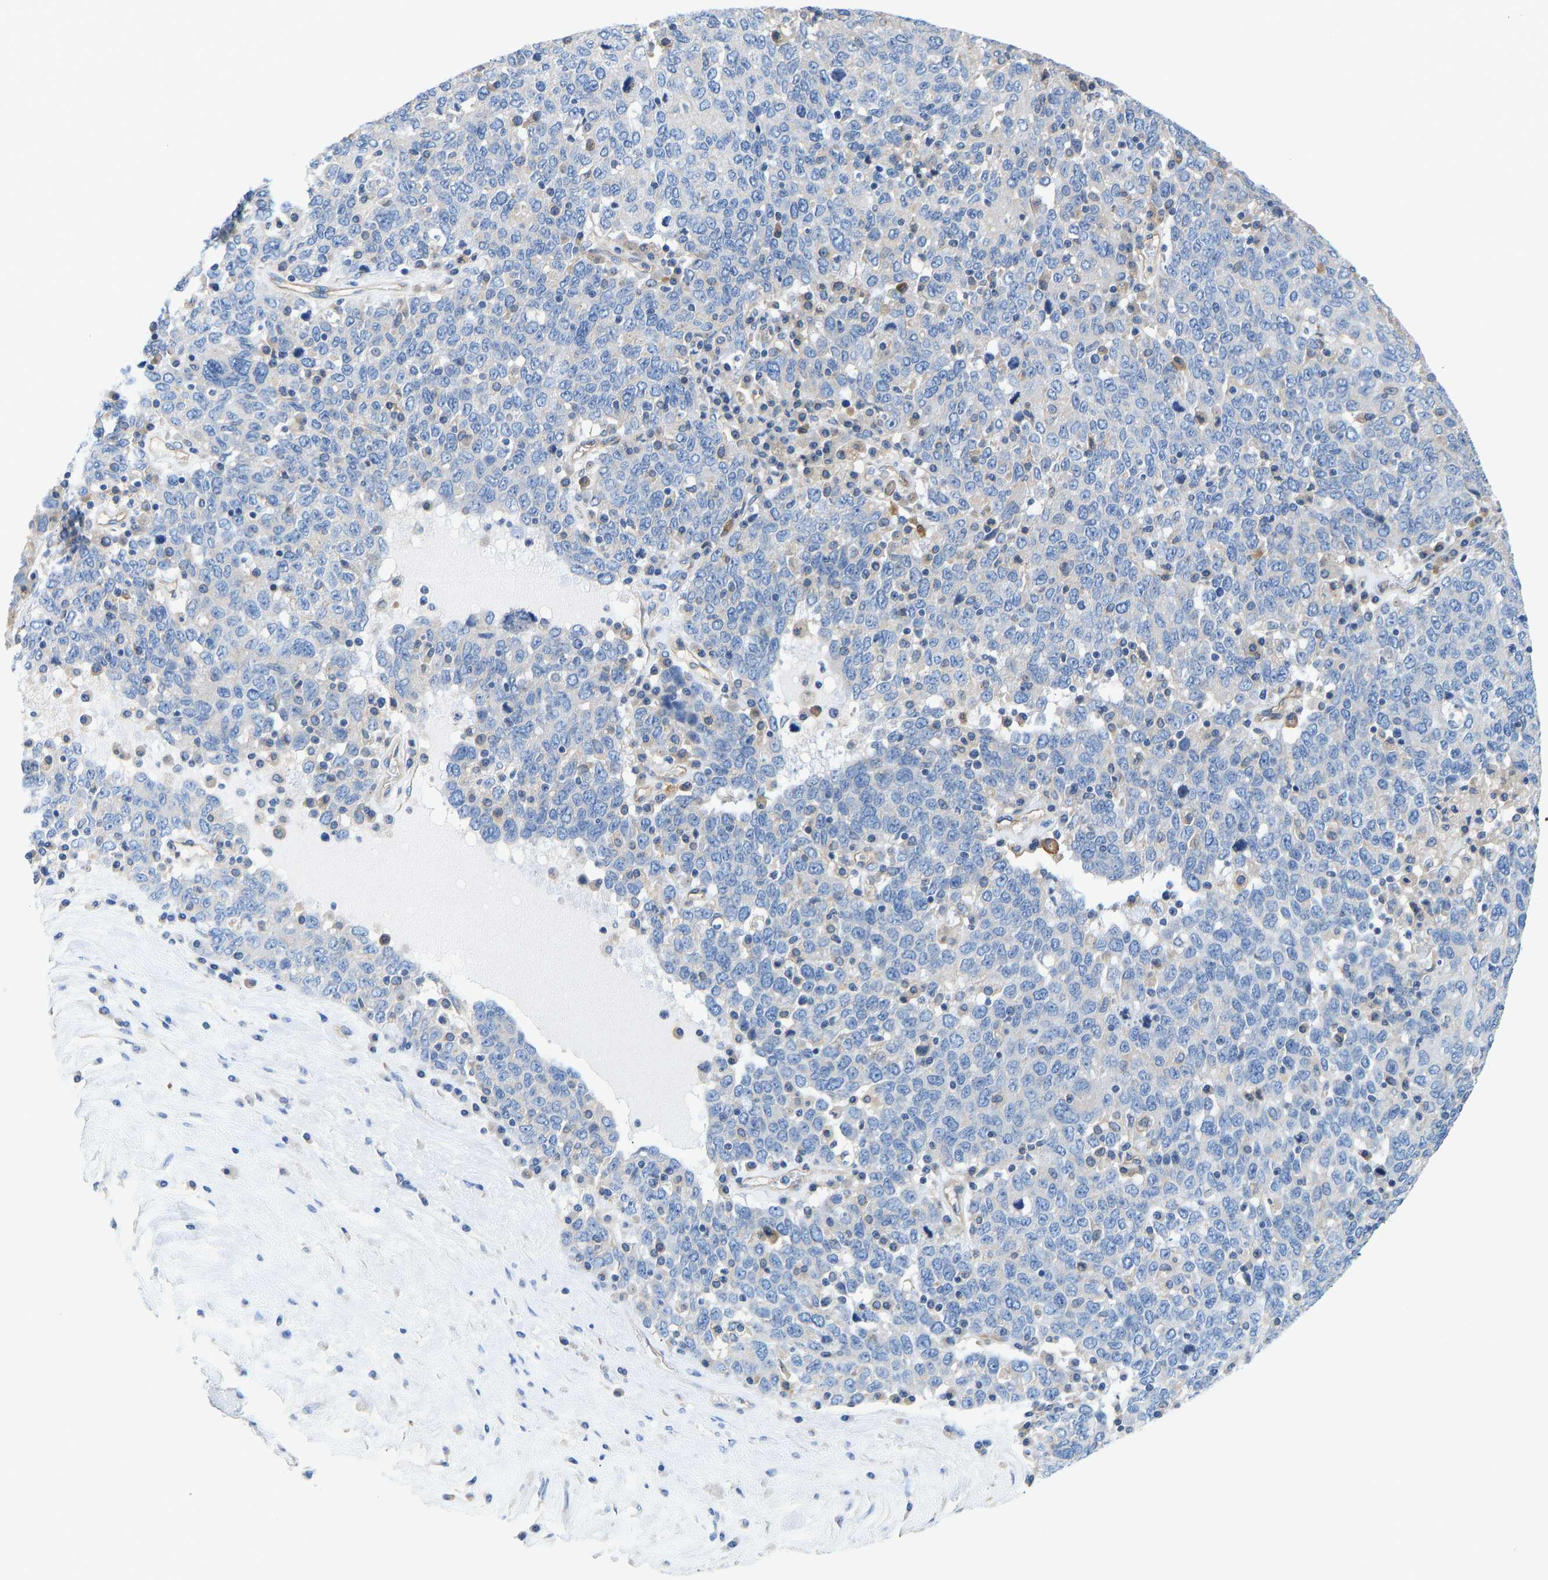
{"staining": {"intensity": "negative", "quantity": "none", "location": "none"}, "tissue": "ovarian cancer", "cell_type": "Tumor cells", "image_type": "cancer", "snomed": [{"axis": "morphology", "description": "Carcinoma, endometroid"}, {"axis": "topography", "description": "Ovary"}], "caption": "Tumor cells are negative for brown protein staining in ovarian cancer (endometroid carcinoma).", "gene": "CHAD", "patient": {"sex": "female", "age": 62}}